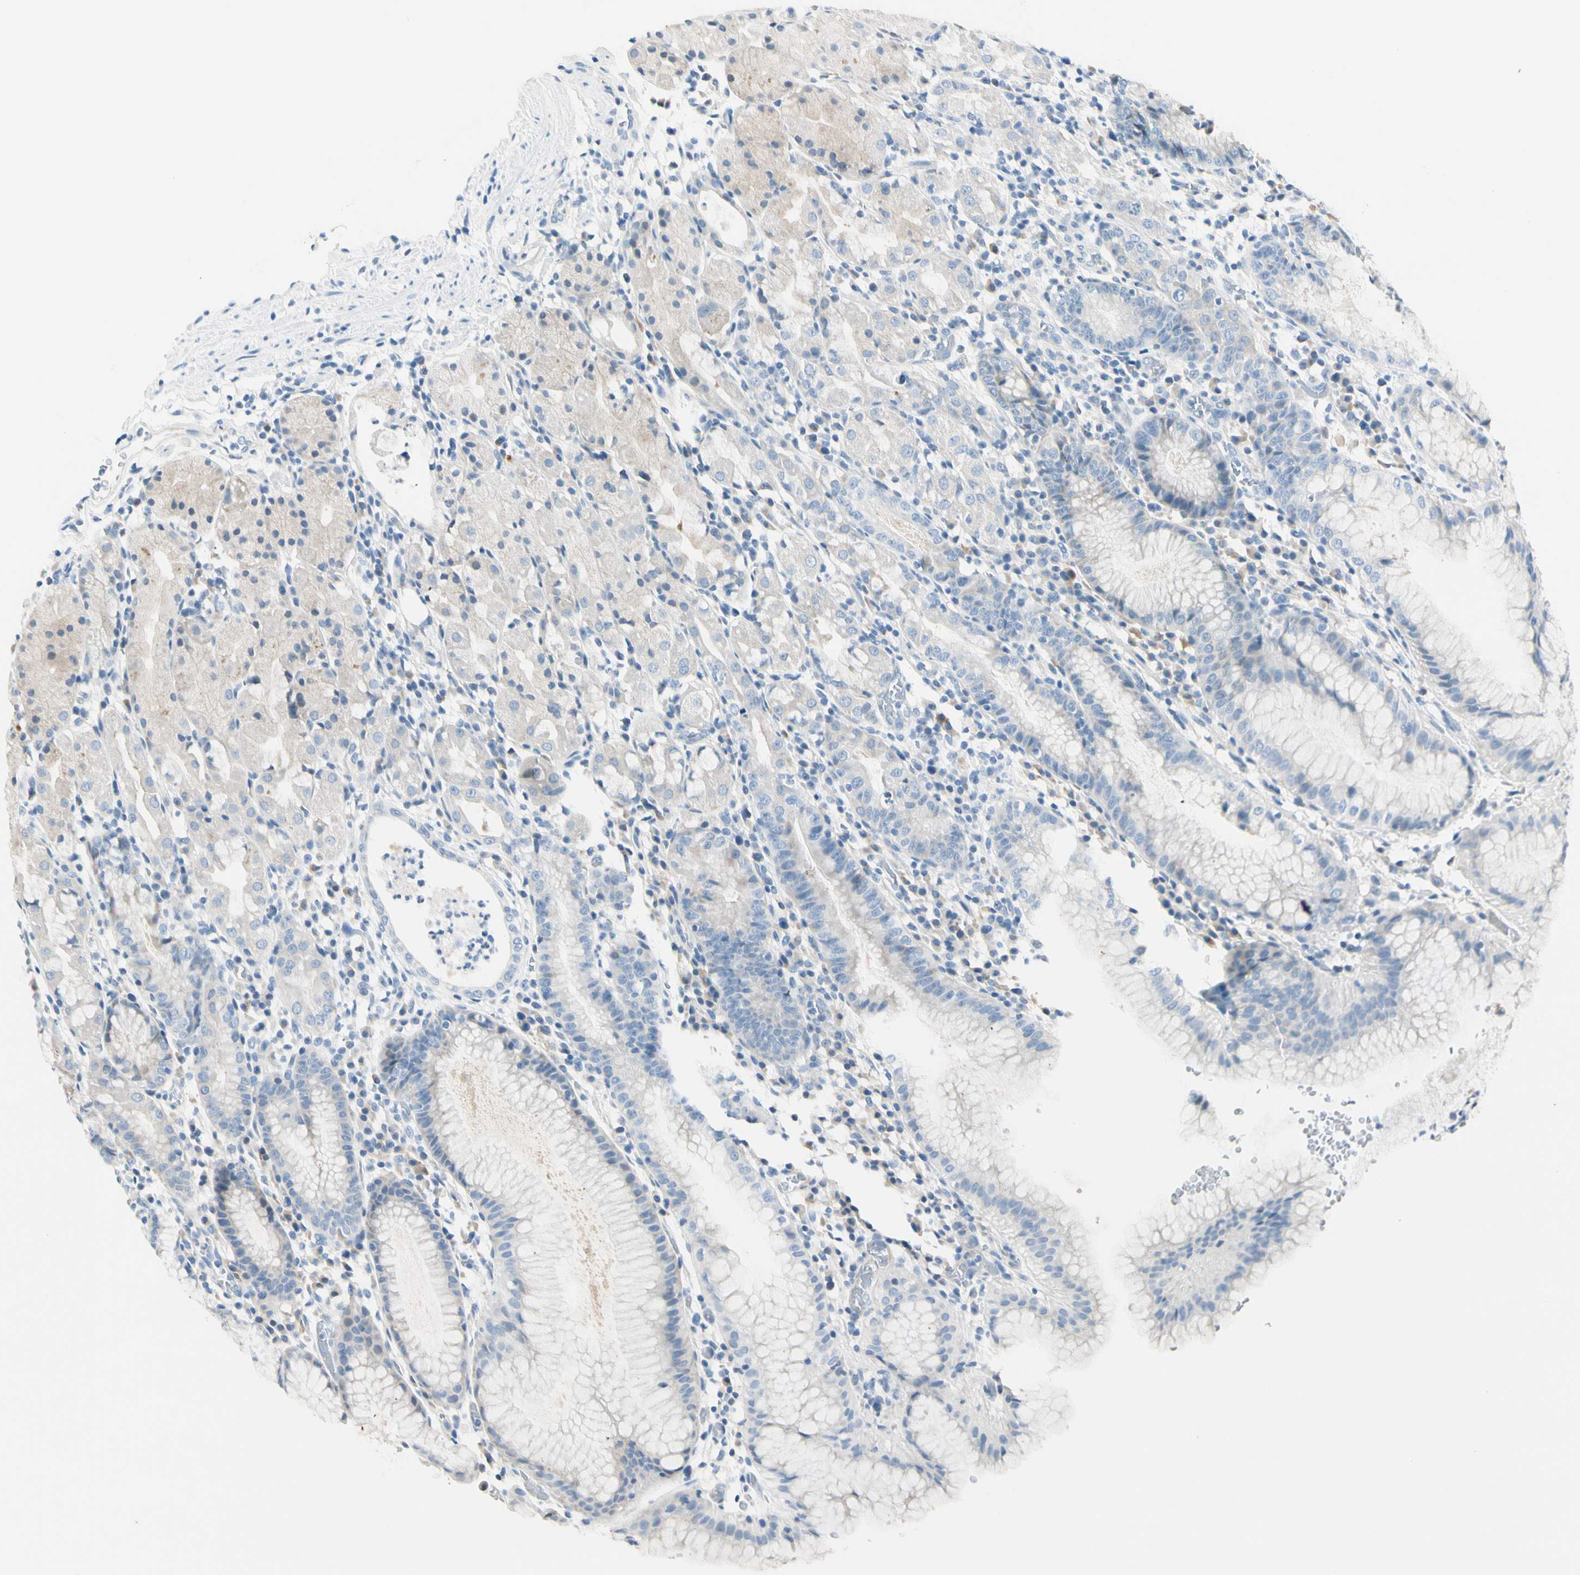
{"staining": {"intensity": "weak", "quantity": "<25%", "location": "cytoplasmic/membranous"}, "tissue": "stomach", "cell_type": "Glandular cells", "image_type": "normal", "snomed": [{"axis": "morphology", "description": "Normal tissue, NOS"}, {"axis": "topography", "description": "Stomach"}, {"axis": "topography", "description": "Stomach, lower"}], "caption": "There is no significant staining in glandular cells of stomach. (Brightfield microscopy of DAB IHC at high magnification).", "gene": "PEBP1", "patient": {"sex": "female", "age": 75}}